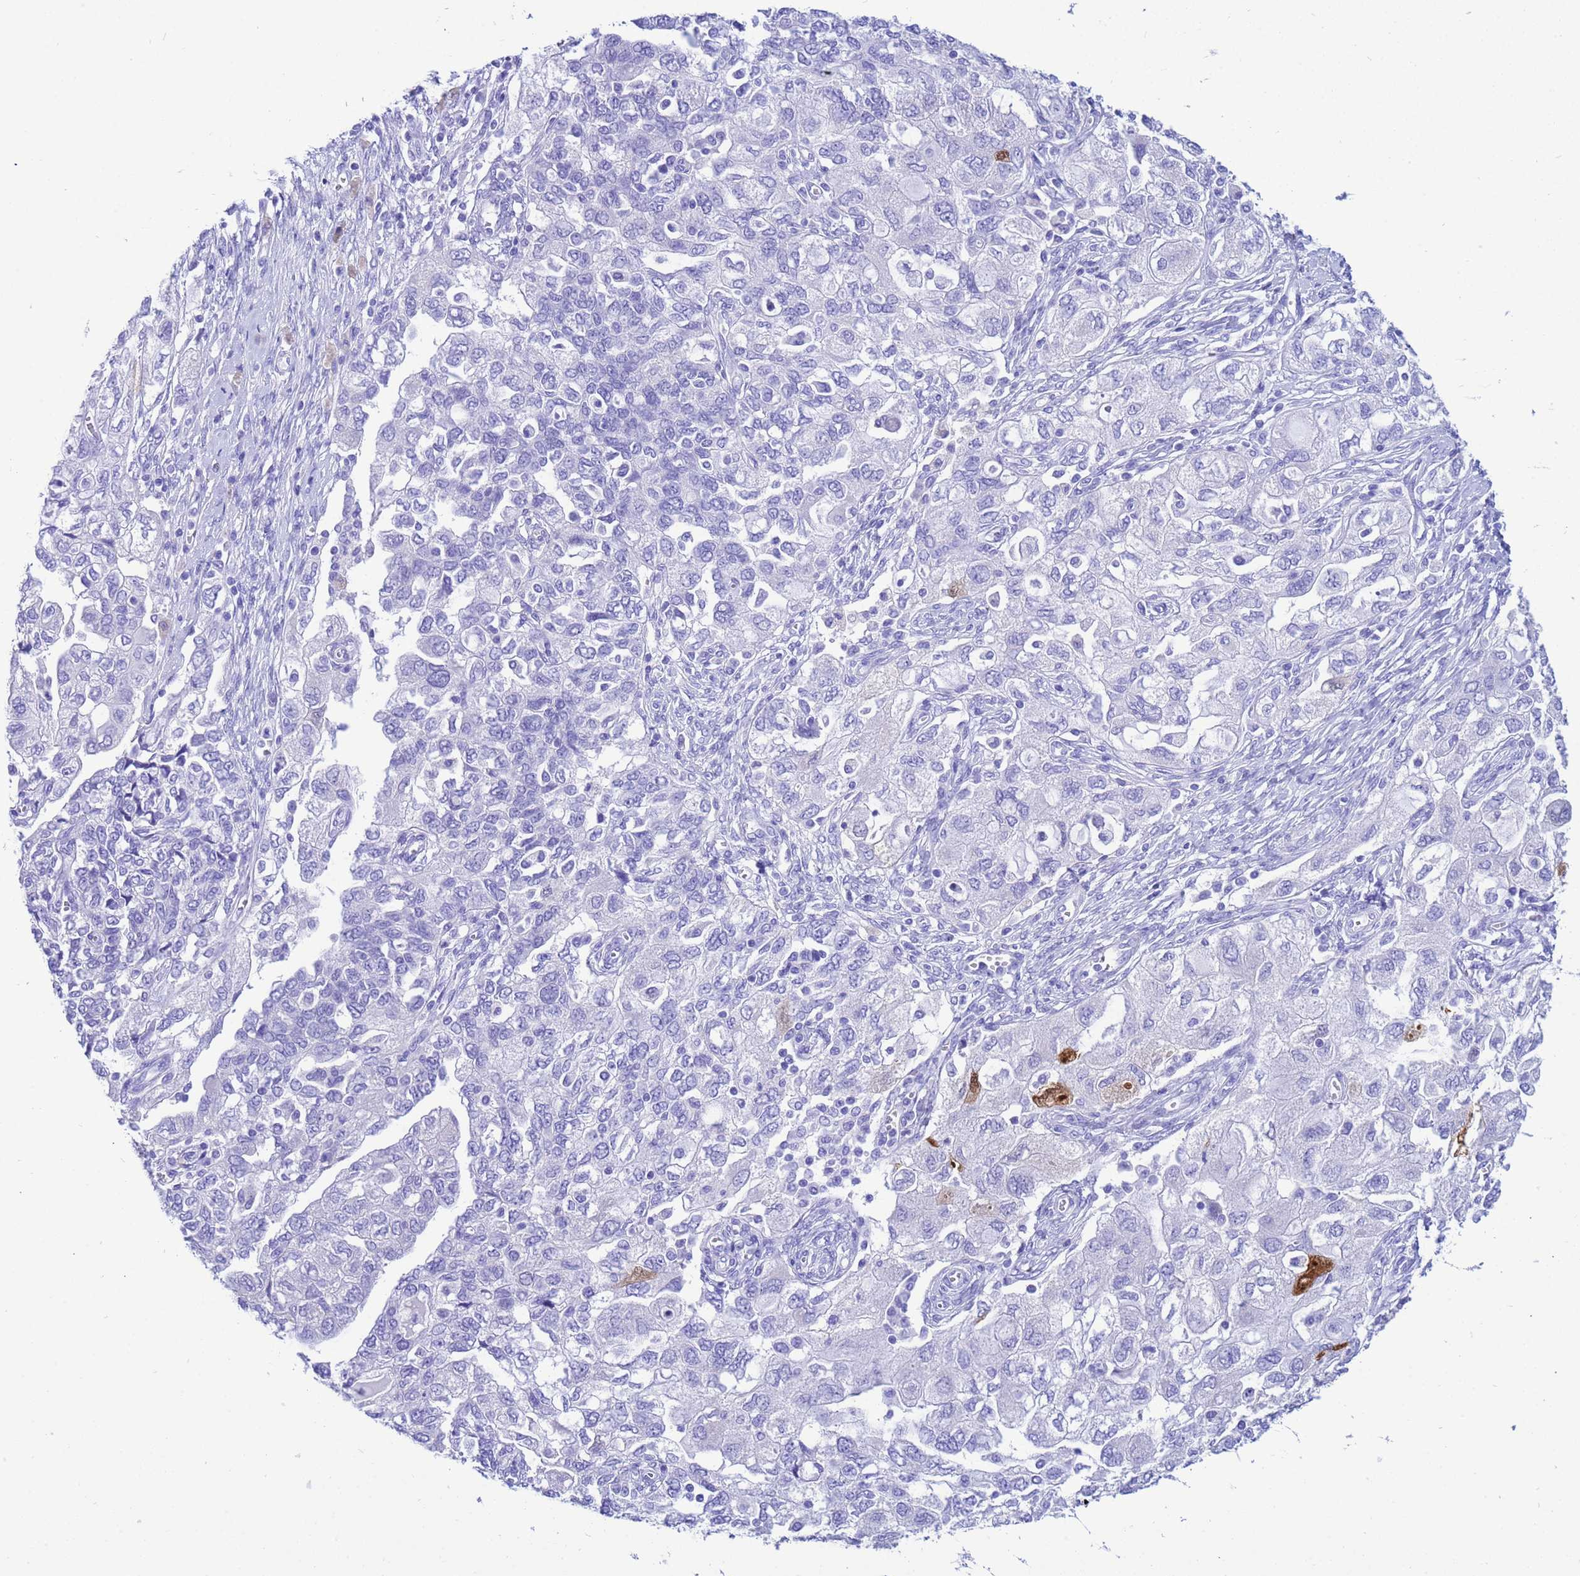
{"staining": {"intensity": "negative", "quantity": "none", "location": "none"}, "tissue": "ovarian cancer", "cell_type": "Tumor cells", "image_type": "cancer", "snomed": [{"axis": "morphology", "description": "Carcinoma, NOS"}, {"axis": "morphology", "description": "Cystadenocarcinoma, serous, NOS"}, {"axis": "topography", "description": "Ovary"}], "caption": "Protein analysis of ovarian cancer reveals no significant positivity in tumor cells.", "gene": "AKR1C2", "patient": {"sex": "female", "age": 69}}